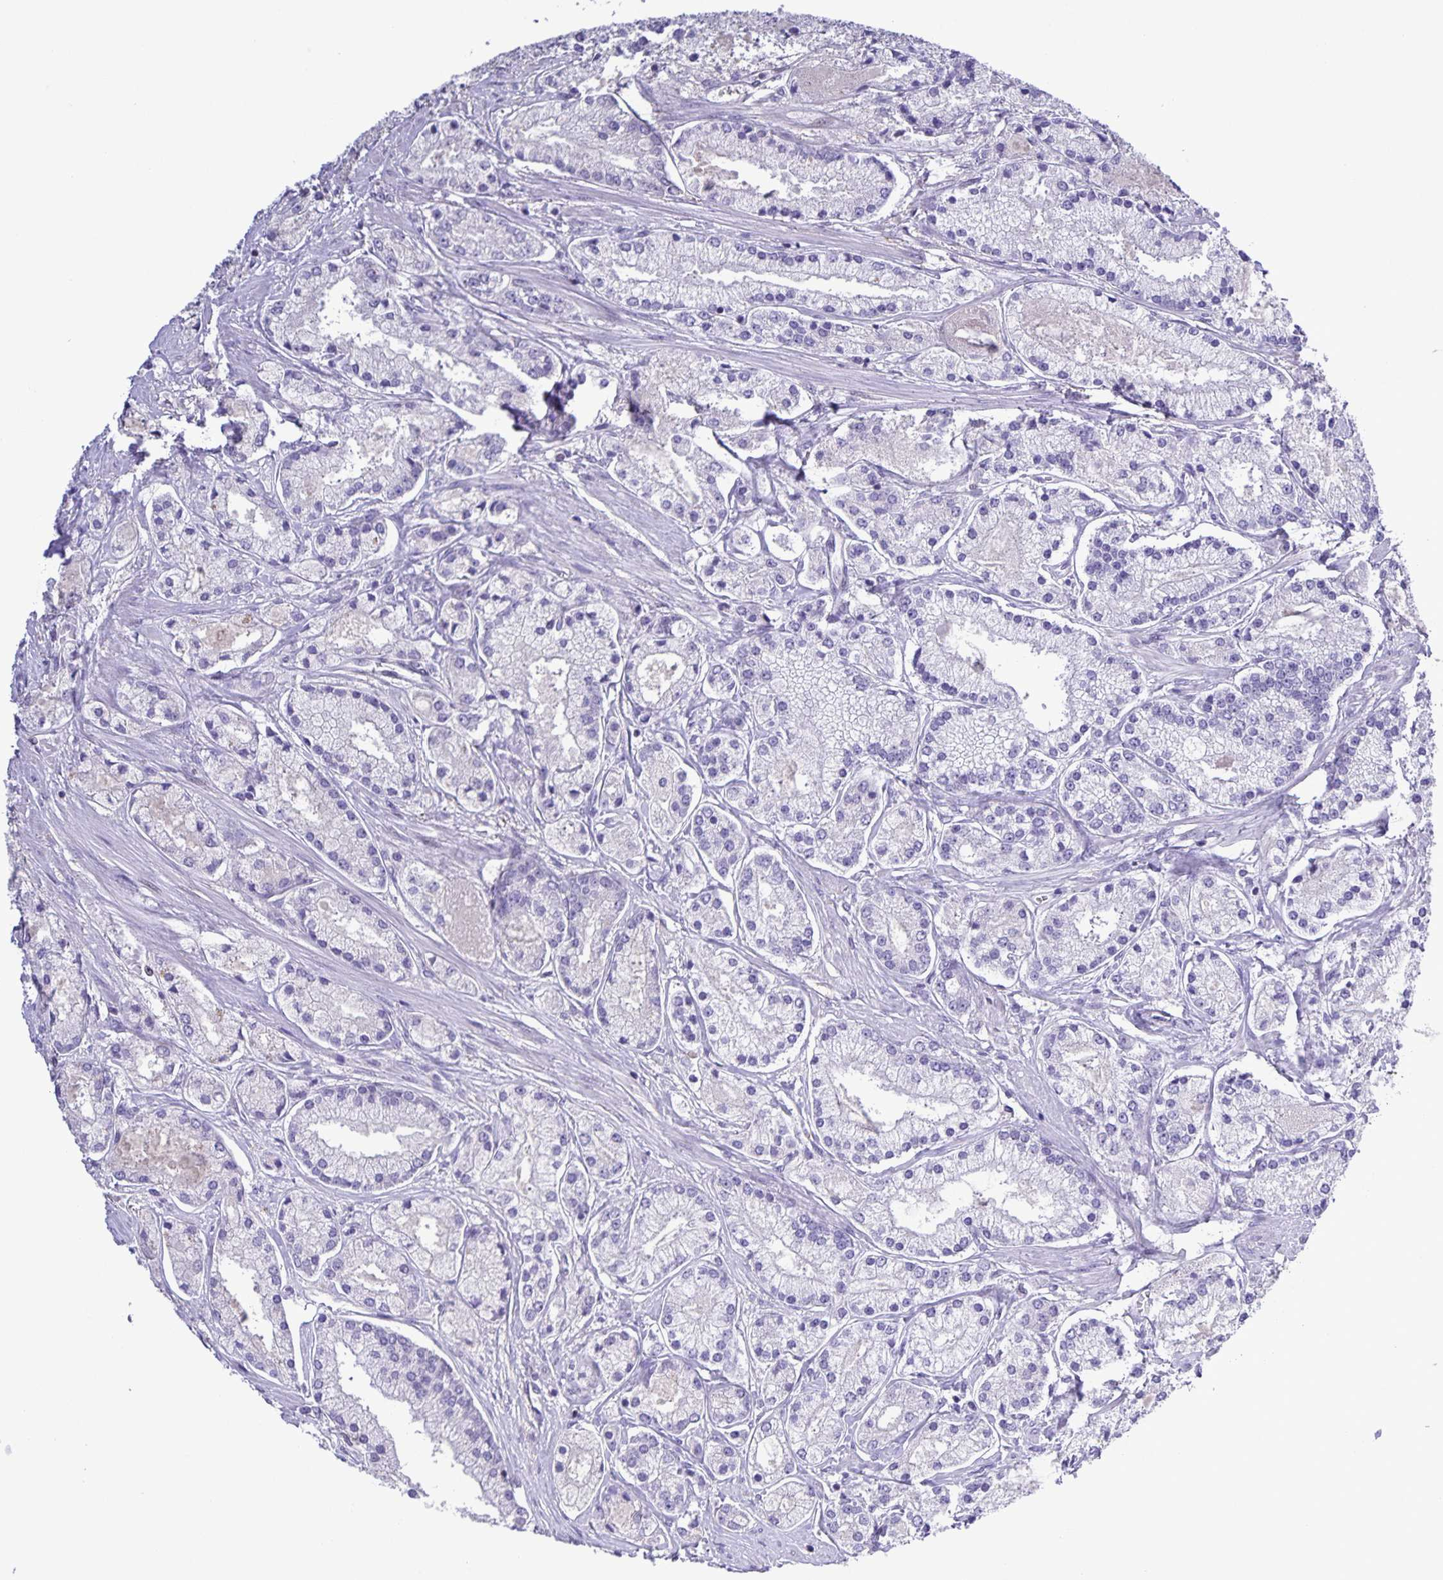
{"staining": {"intensity": "negative", "quantity": "none", "location": "none"}, "tissue": "prostate cancer", "cell_type": "Tumor cells", "image_type": "cancer", "snomed": [{"axis": "morphology", "description": "Adenocarcinoma, High grade"}, {"axis": "topography", "description": "Prostate"}], "caption": "Immunohistochemical staining of human high-grade adenocarcinoma (prostate) exhibits no significant positivity in tumor cells.", "gene": "ONECUT2", "patient": {"sex": "male", "age": 67}}